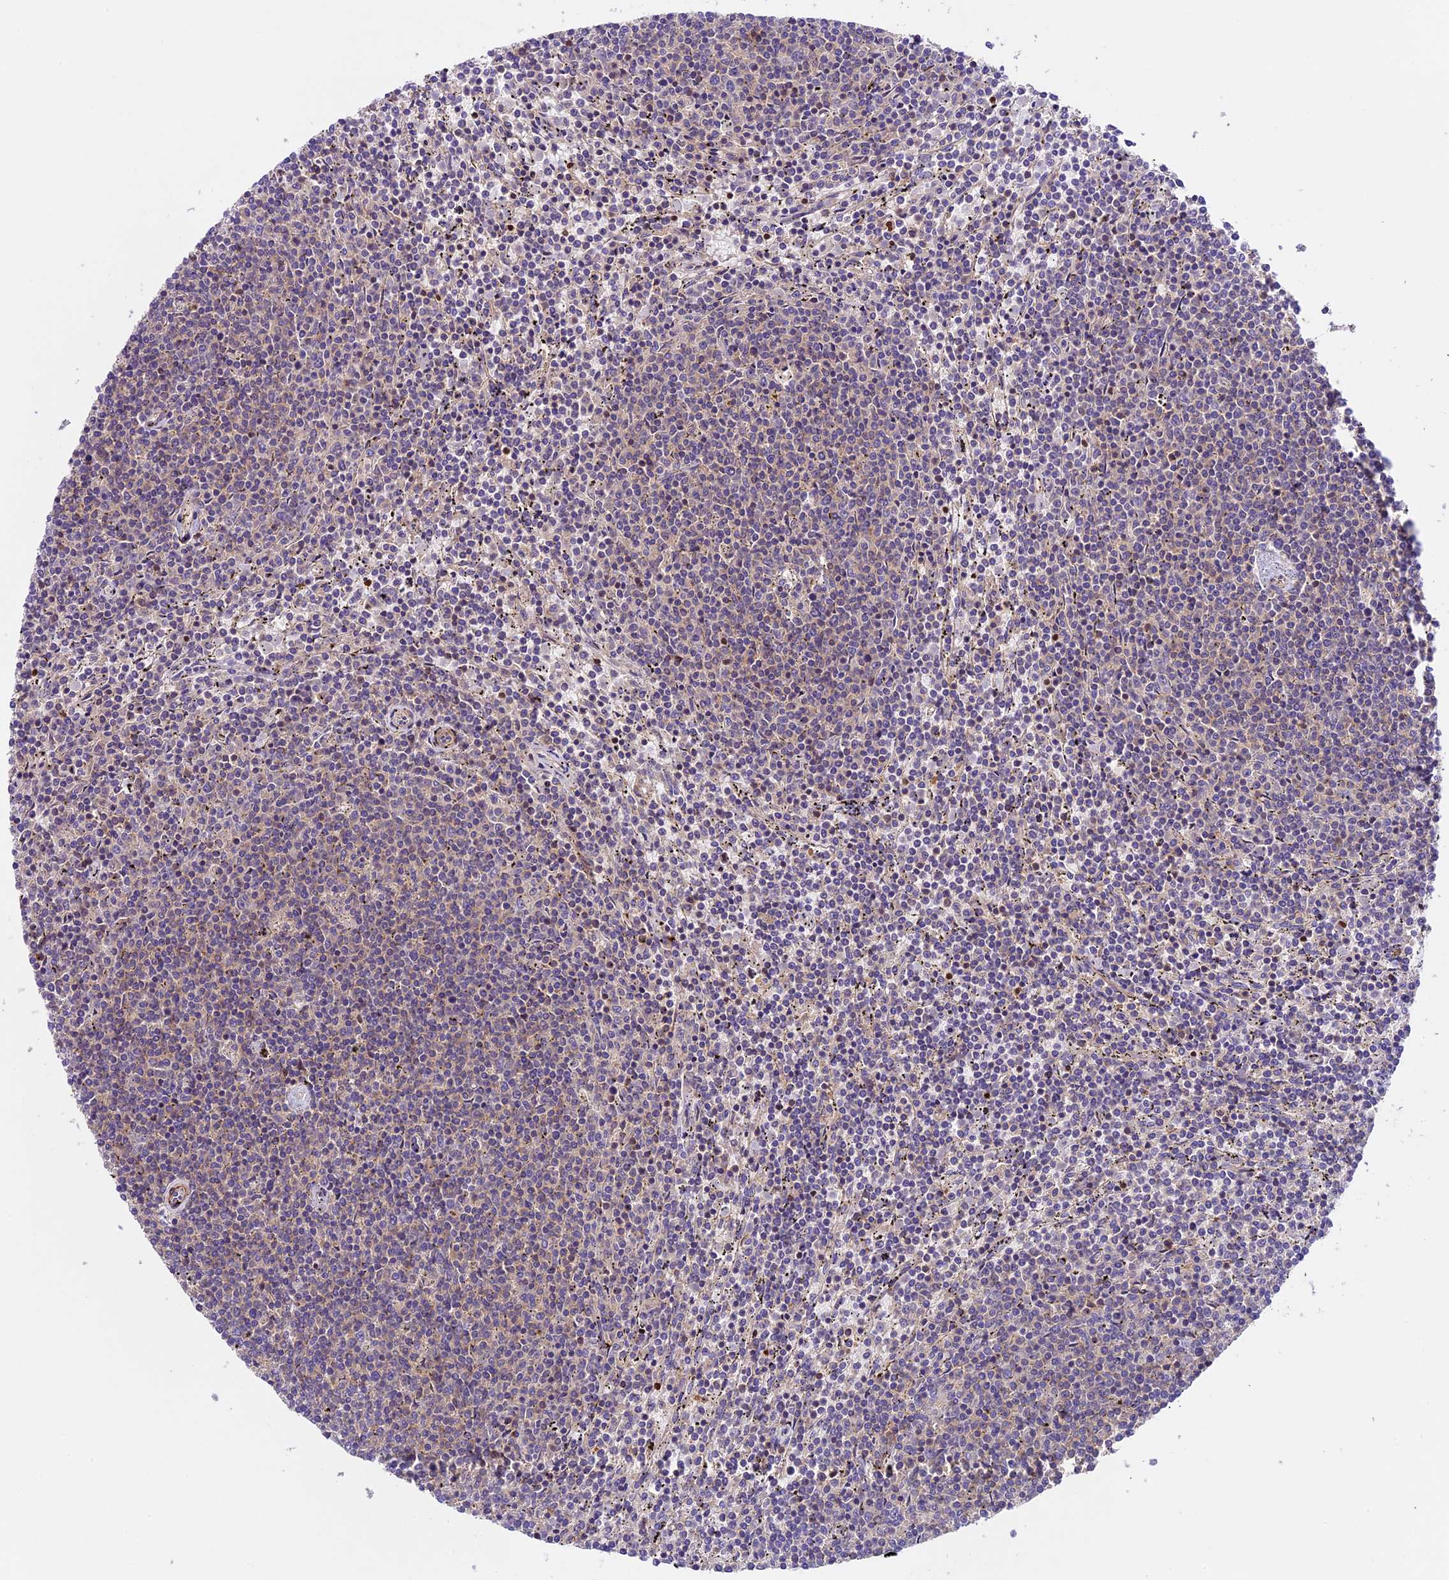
{"staining": {"intensity": "negative", "quantity": "none", "location": "none"}, "tissue": "lymphoma", "cell_type": "Tumor cells", "image_type": "cancer", "snomed": [{"axis": "morphology", "description": "Malignant lymphoma, non-Hodgkin's type, Low grade"}, {"axis": "topography", "description": "Spleen"}], "caption": "This is an immunohistochemistry (IHC) image of human lymphoma. There is no expression in tumor cells.", "gene": "TBC1D1", "patient": {"sex": "female", "age": 50}}